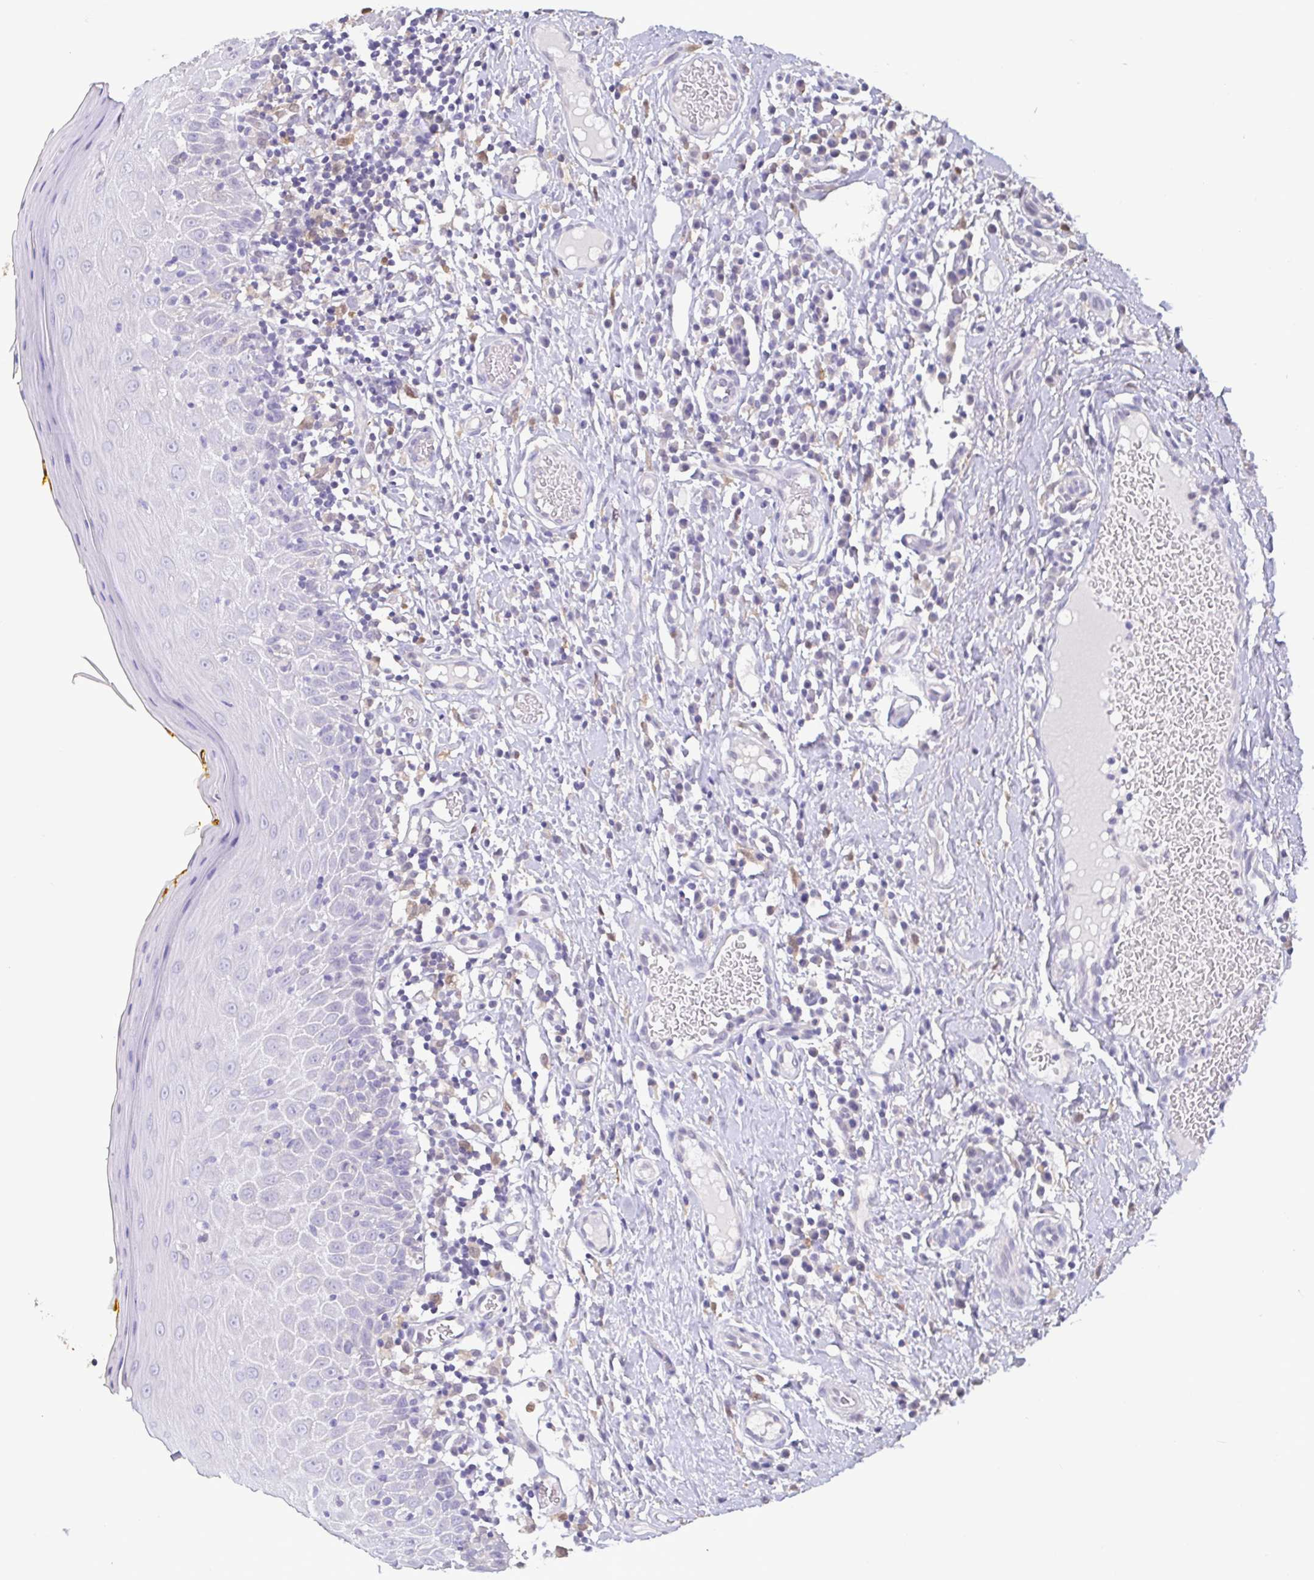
{"staining": {"intensity": "weak", "quantity": "<25%", "location": "cytoplasmic/membranous"}, "tissue": "oral mucosa", "cell_type": "Squamous epithelial cells", "image_type": "normal", "snomed": [{"axis": "morphology", "description": "Normal tissue, NOS"}, {"axis": "topography", "description": "Oral tissue"}, {"axis": "topography", "description": "Tounge, NOS"}], "caption": "DAB (3,3'-diaminobenzidine) immunohistochemical staining of unremarkable human oral mucosa reveals no significant positivity in squamous epithelial cells. (Immunohistochemistry, brightfield microscopy, high magnification).", "gene": "IDH1", "patient": {"sex": "female", "age": 58}}